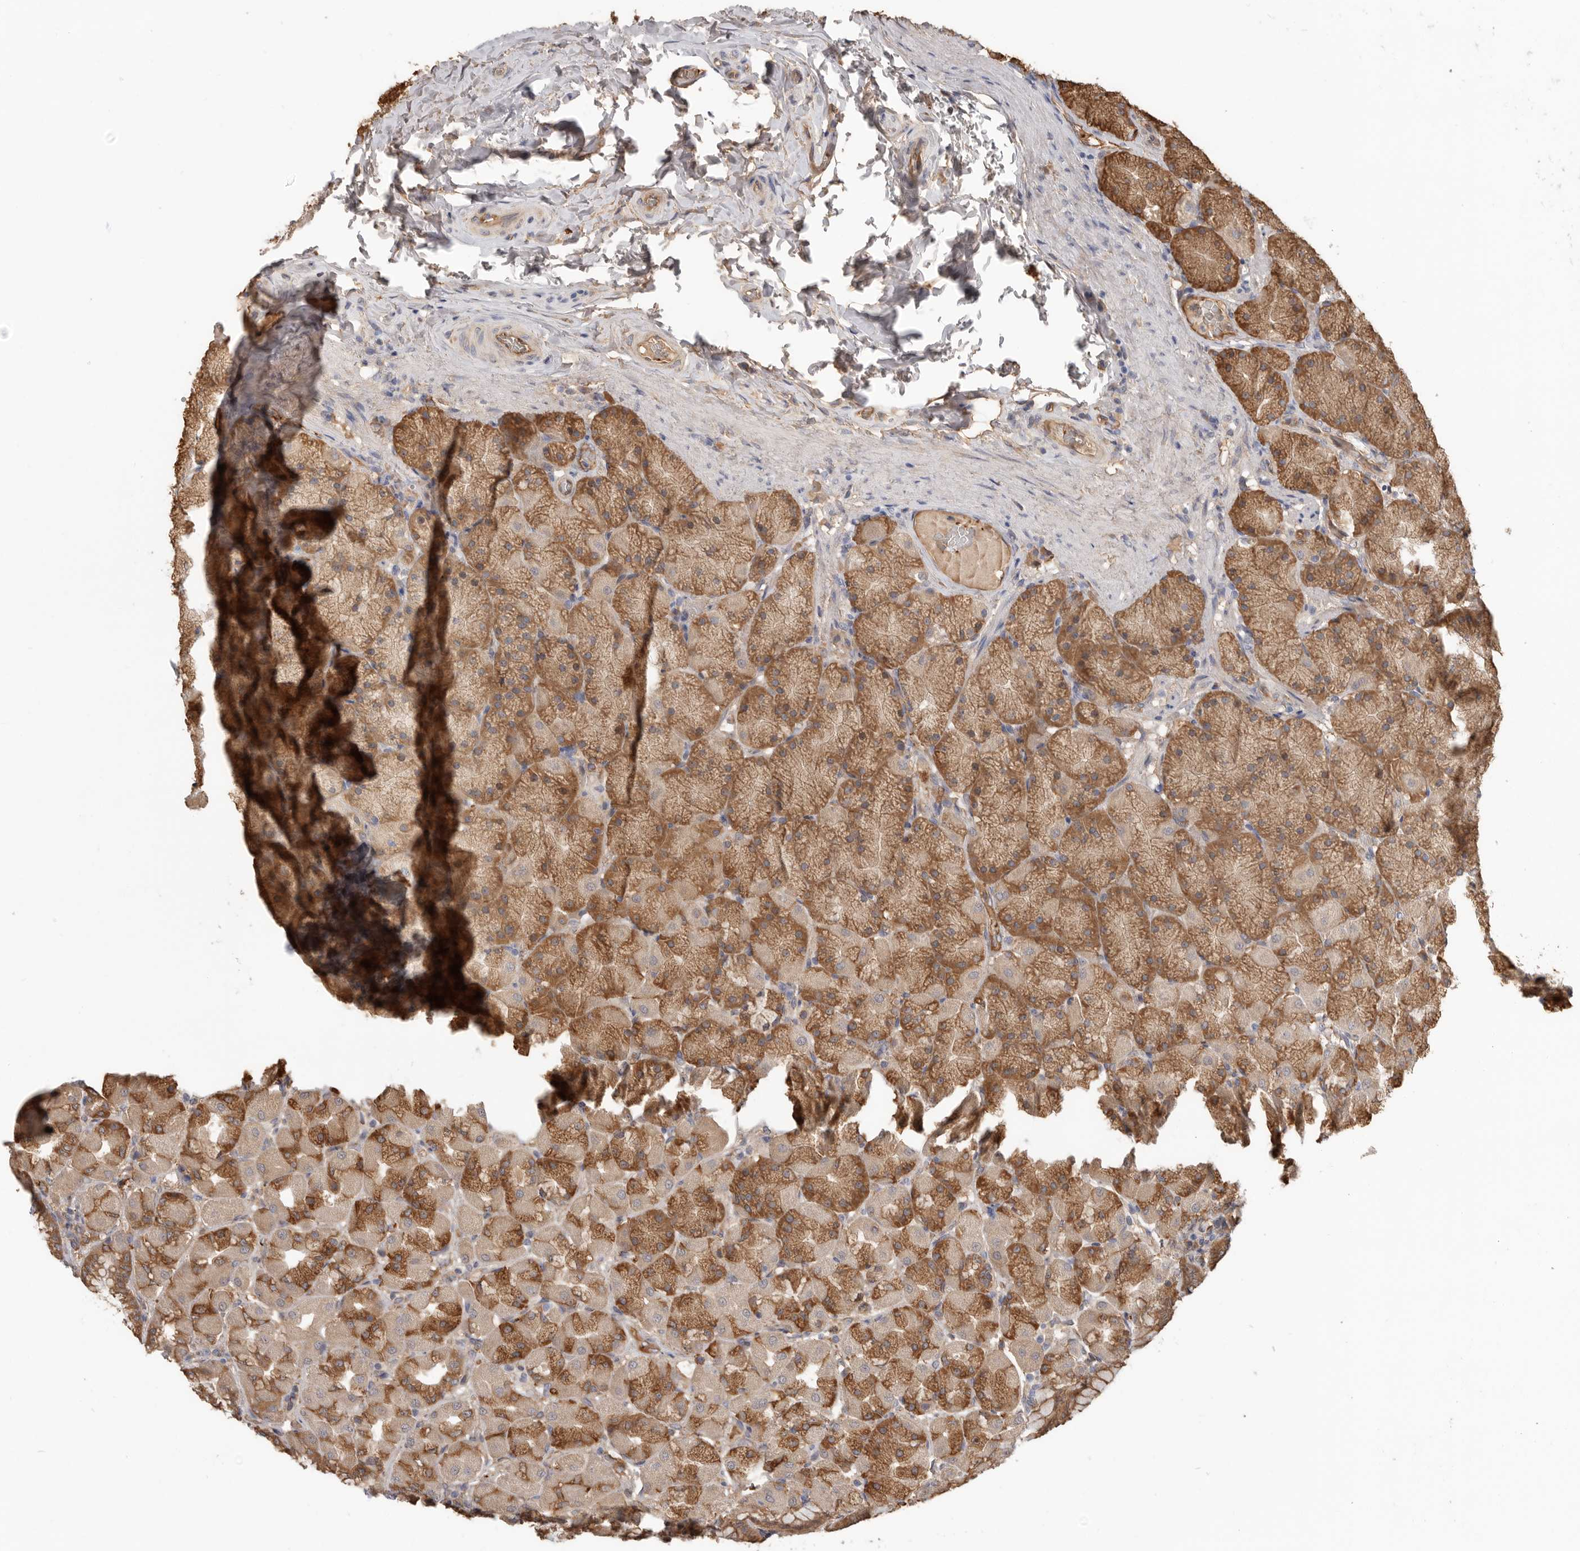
{"staining": {"intensity": "moderate", "quantity": ">75%", "location": "cytoplasmic/membranous"}, "tissue": "stomach", "cell_type": "Glandular cells", "image_type": "normal", "snomed": [{"axis": "morphology", "description": "Normal tissue, NOS"}, {"axis": "topography", "description": "Stomach, upper"}], "caption": "This image exhibits immunohistochemistry staining of normal stomach, with medium moderate cytoplasmic/membranous expression in about >75% of glandular cells.", "gene": "CDC42BPB", "patient": {"sex": "female", "age": 56}}